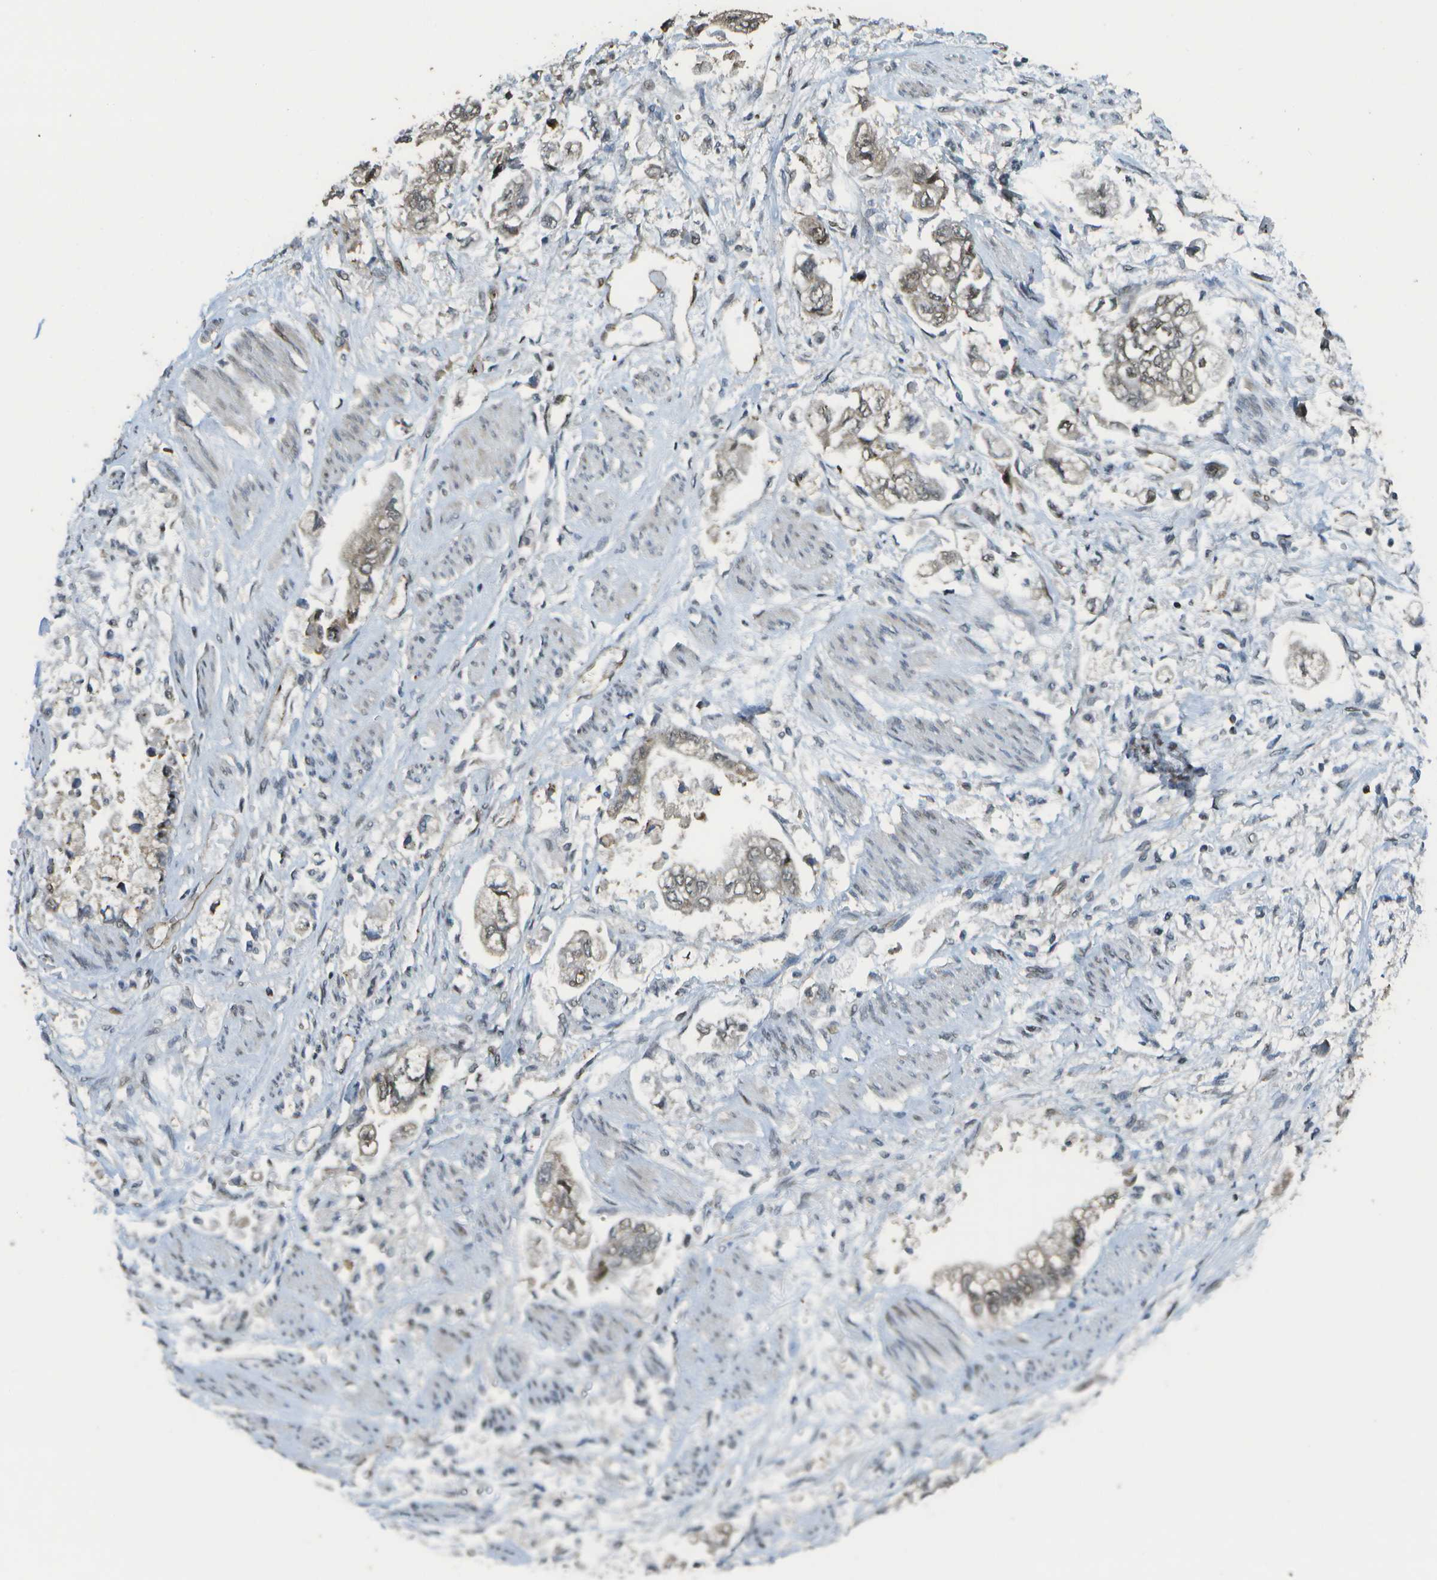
{"staining": {"intensity": "weak", "quantity": ">75%", "location": "cytoplasmic/membranous"}, "tissue": "stomach cancer", "cell_type": "Tumor cells", "image_type": "cancer", "snomed": [{"axis": "morphology", "description": "Normal tissue, NOS"}, {"axis": "morphology", "description": "Adenocarcinoma, NOS"}, {"axis": "topography", "description": "Stomach"}], "caption": "Immunohistochemical staining of human stomach cancer (adenocarcinoma) demonstrates low levels of weak cytoplasmic/membranous staining in approximately >75% of tumor cells.", "gene": "KAT5", "patient": {"sex": "male", "age": 62}}